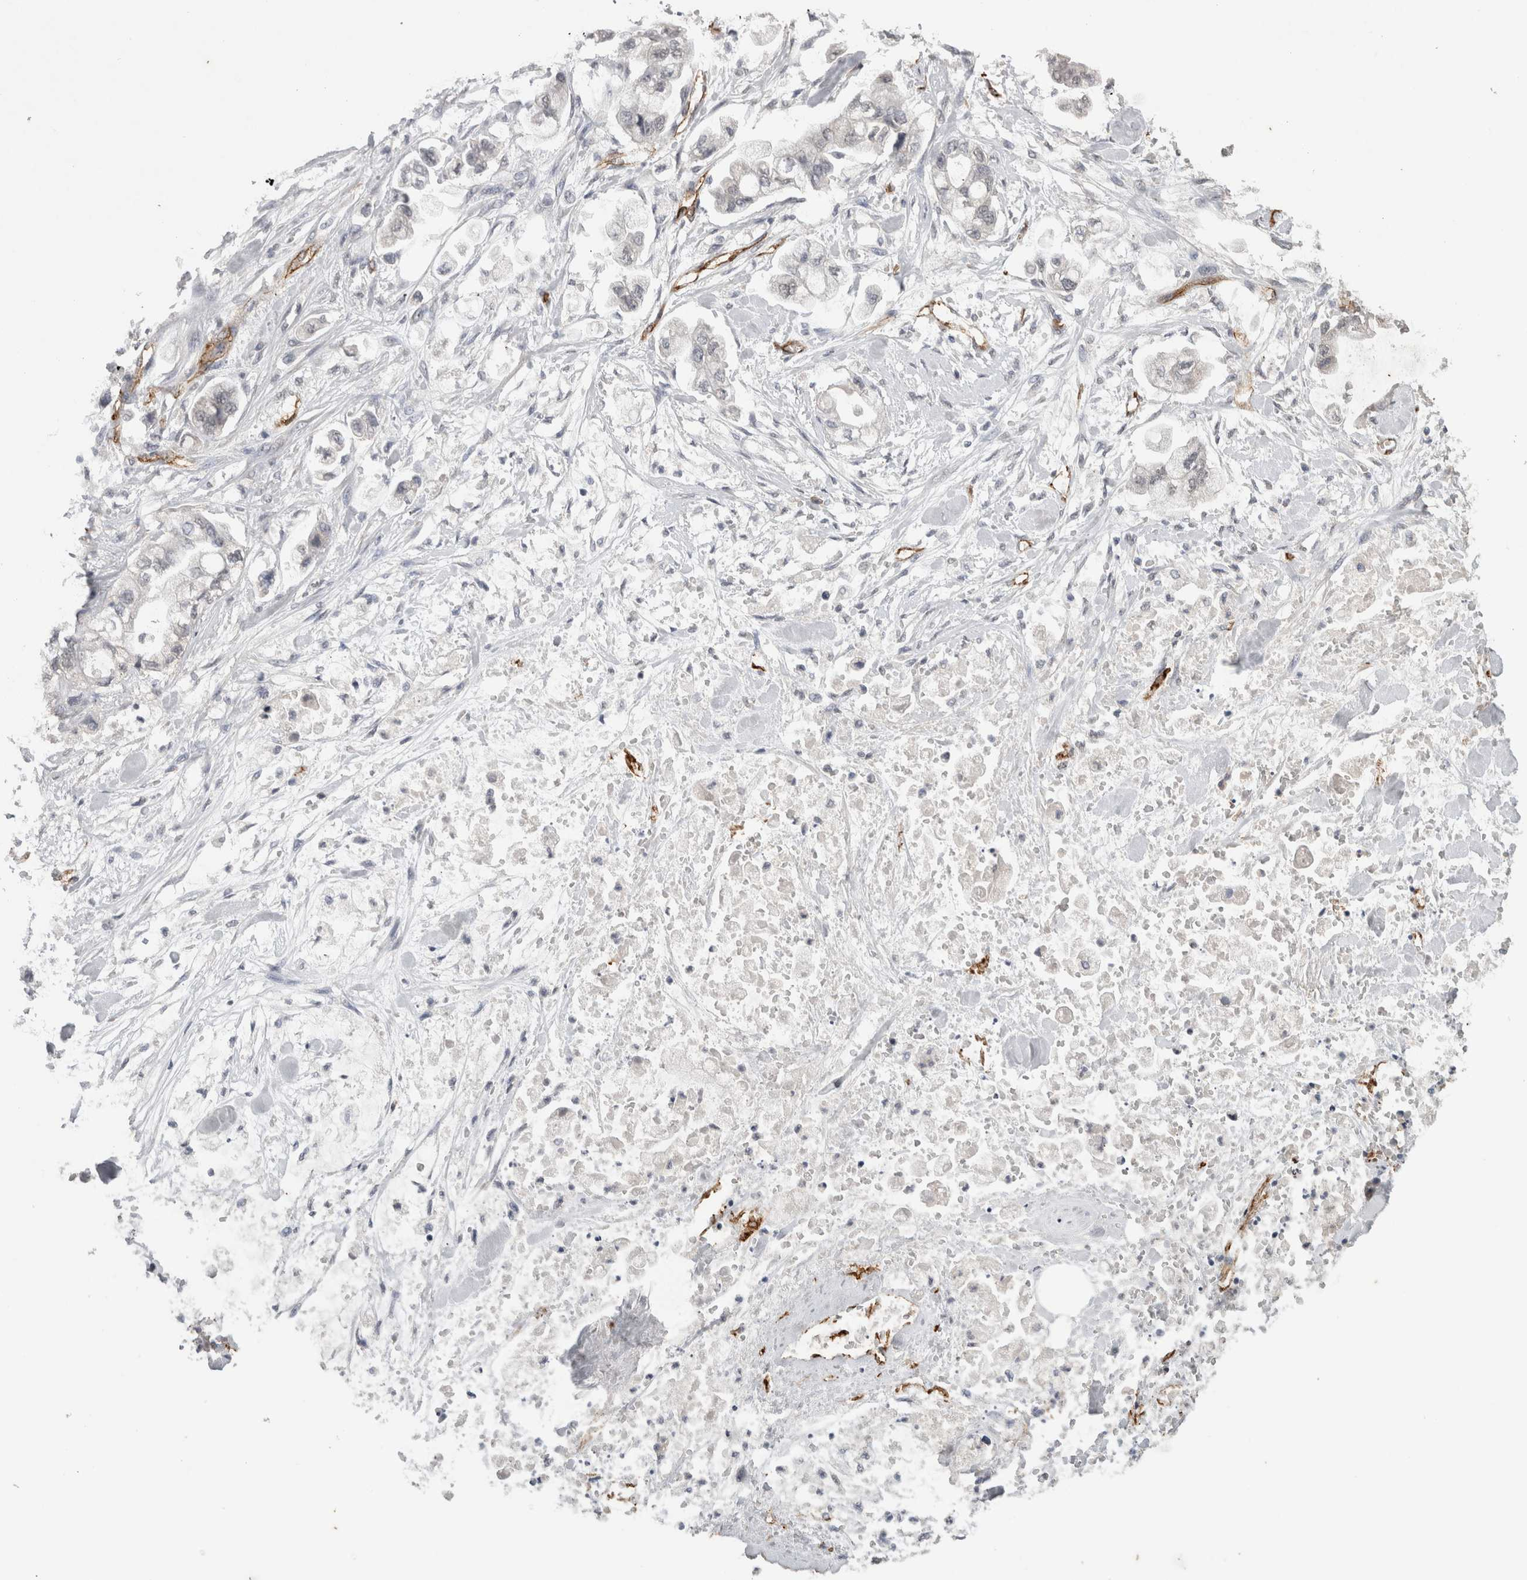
{"staining": {"intensity": "negative", "quantity": "none", "location": "none"}, "tissue": "stomach cancer", "cell_type": "Tumor cells", "image_type": "cancer", "snomed": [{"axis": "morphology", "description": "Normal tissue, NOS"}, {"axis": "morphology", "description": "Adenocarcinoma, NOS"}, {"axis": "topography", "description": "Stomach"}], "caption": "This is a photomicrograph of immunohistochemistry staining of adenocarcinoma (stomach), which shows no positivity in tumor cells.", "gene": "CDH13", "patient": {"sex": "male", "age": 62}}